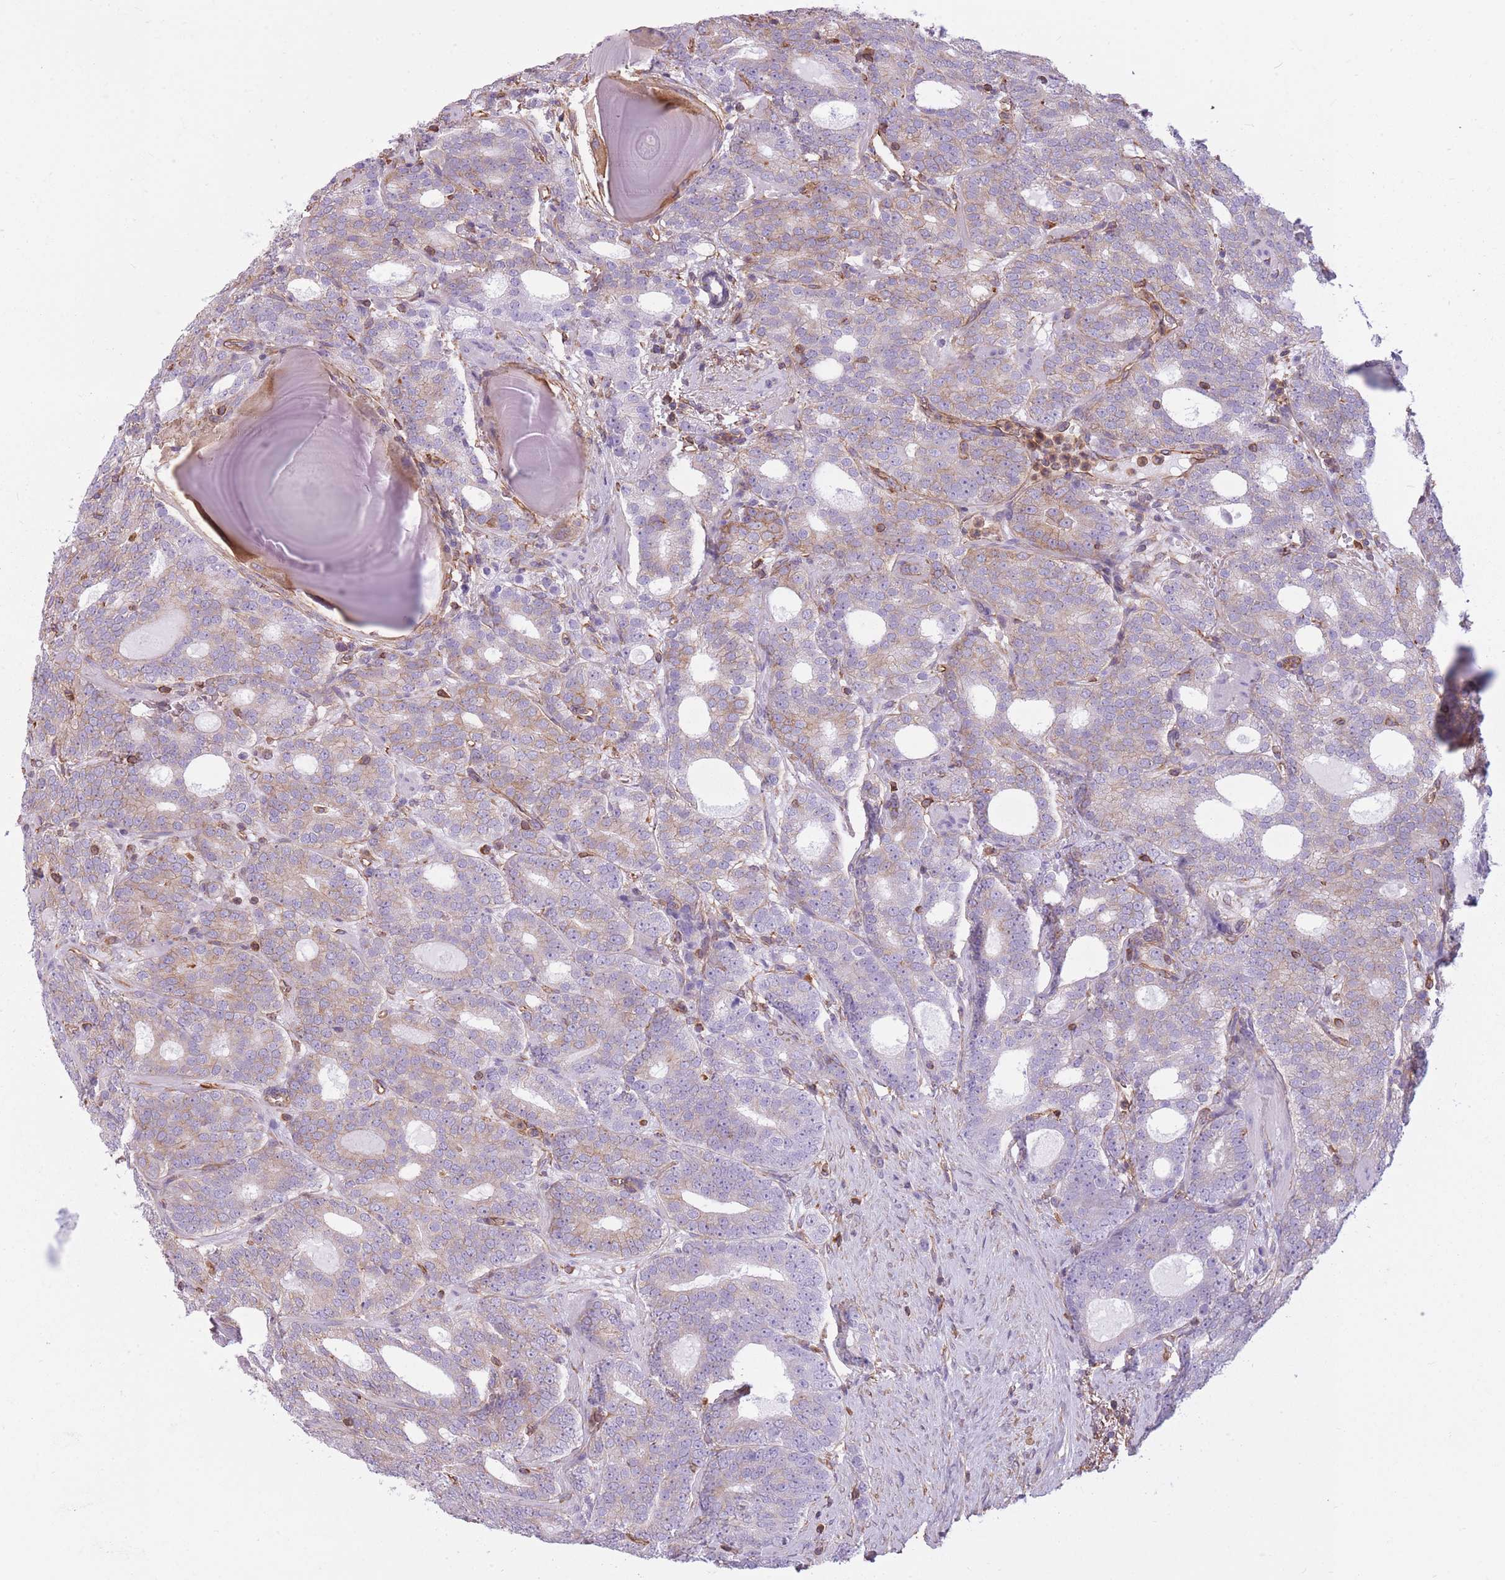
{"staining": {"intensity": "weak", "quantity": "25%-75%", "location": "cytoplasmic/membranous"}, "tissue": "prostate cancer", "cell_type": "Tumor cells", "image_type": "cancer", "snomed": [{"axis": "morphology", "description": "Adenocarcinoma, High grade"}, {"axis": "topography", "description": "Prostate"}], "caption": "A brown stain shows weak cytoplasmic/membranous positivity of a protein in high-grade adenocarcinoma (prostate) tumor cells. Using DAB (brown) and hematoxylin (blue) stains, captured at high magnification using brightfield microscopy.", "gene": "ADD1", "patient": {"sex": "male", "age": 64}}